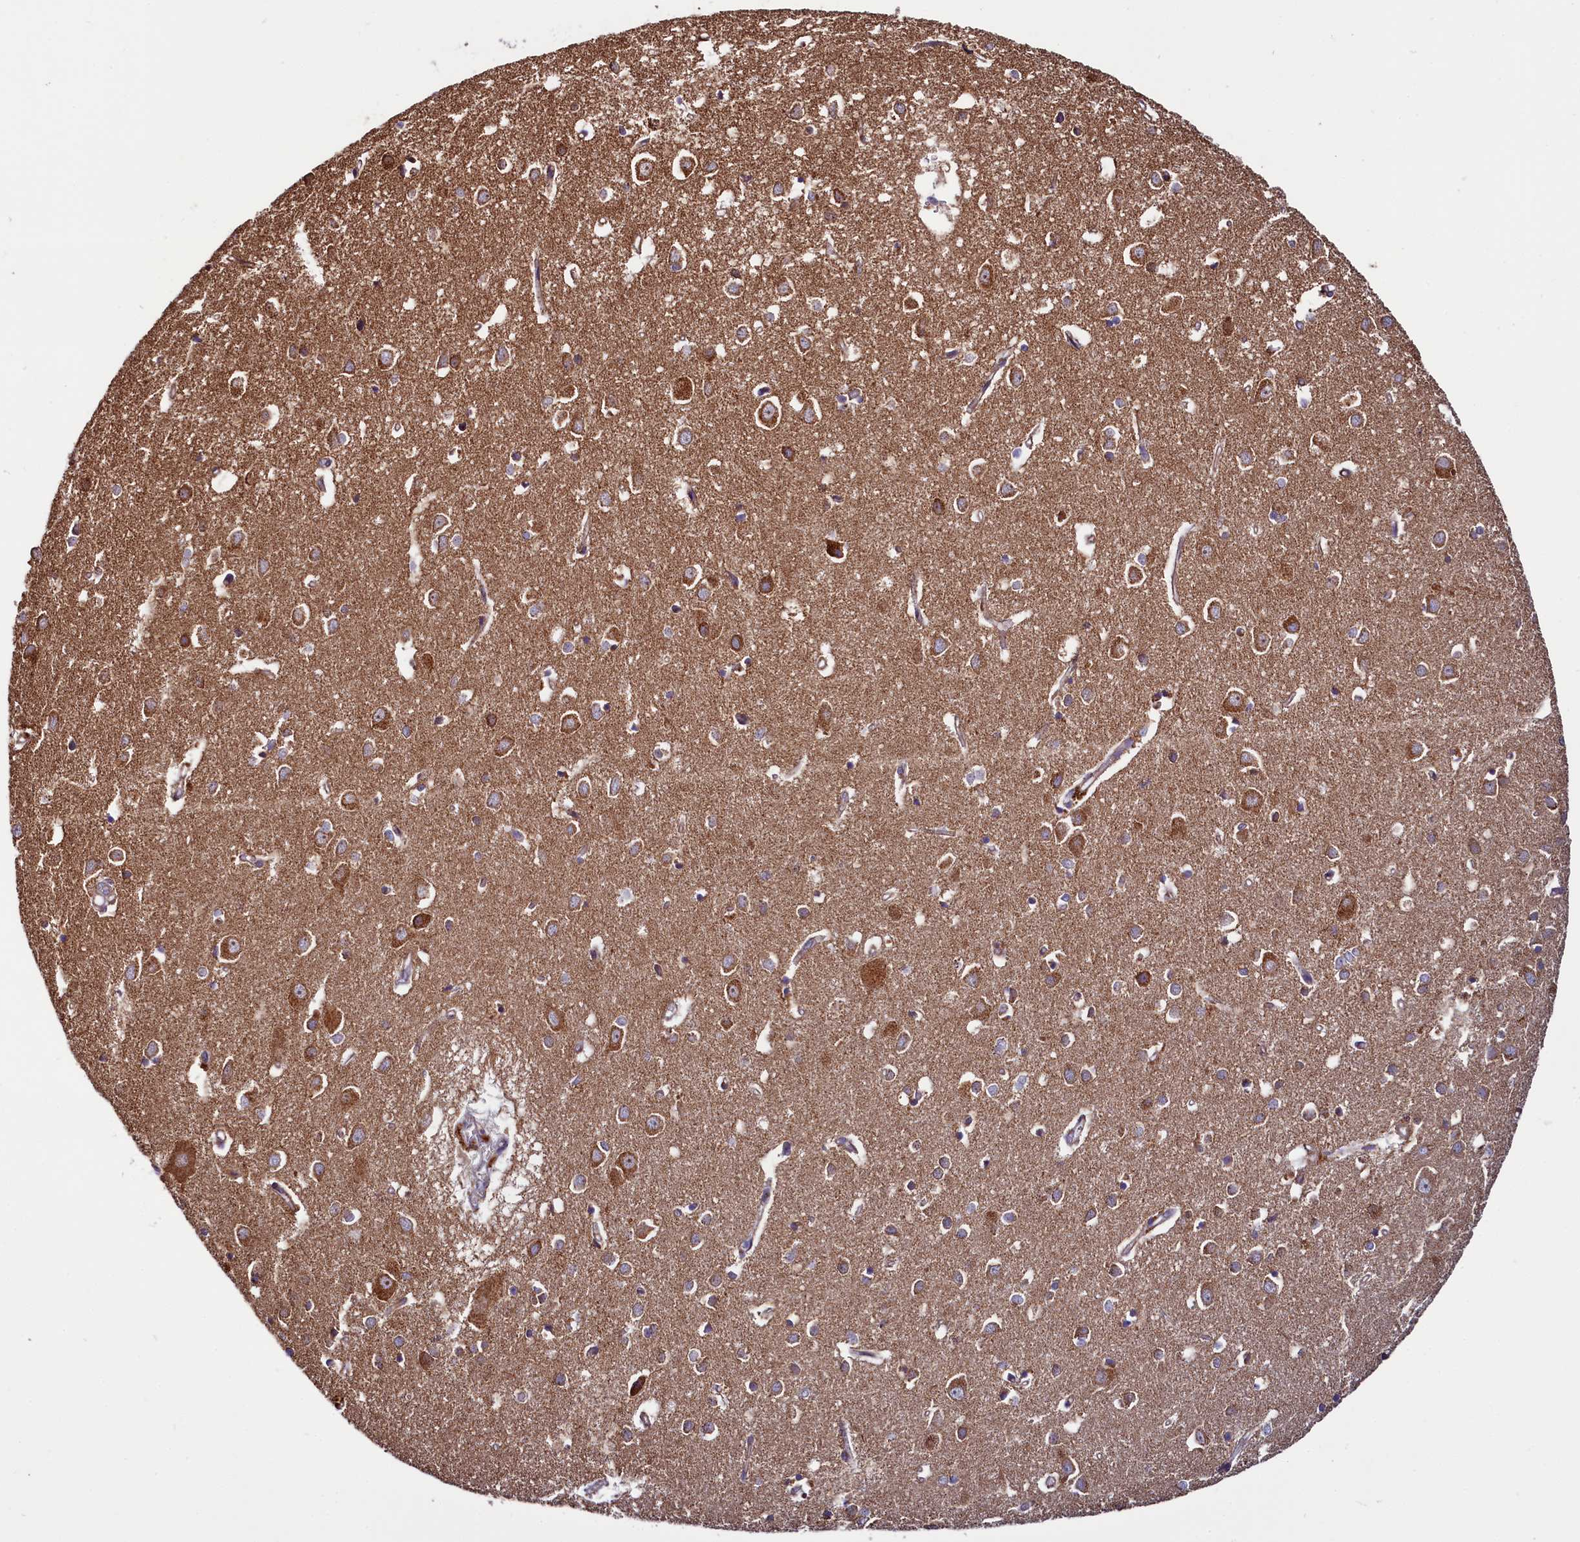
{"staining": {"intensity": "negative", "quantity": "none", "location": "none"}, "tissue": "cerebral cortex", "cell_type": "Endothelial cells", "image_type": "normal", "snomed": [{"axis": "morphology", "description": "Normal tissue, NOS"}, {"axis": "topography", "description": "Cerebral cortex"}], "caption": "Protein analysis of normal cerebral cortex demonstrates no significant positivity in endothelial cells.", "gene": "NUDT15", "patient": {"sex": "female", "age": 64}}